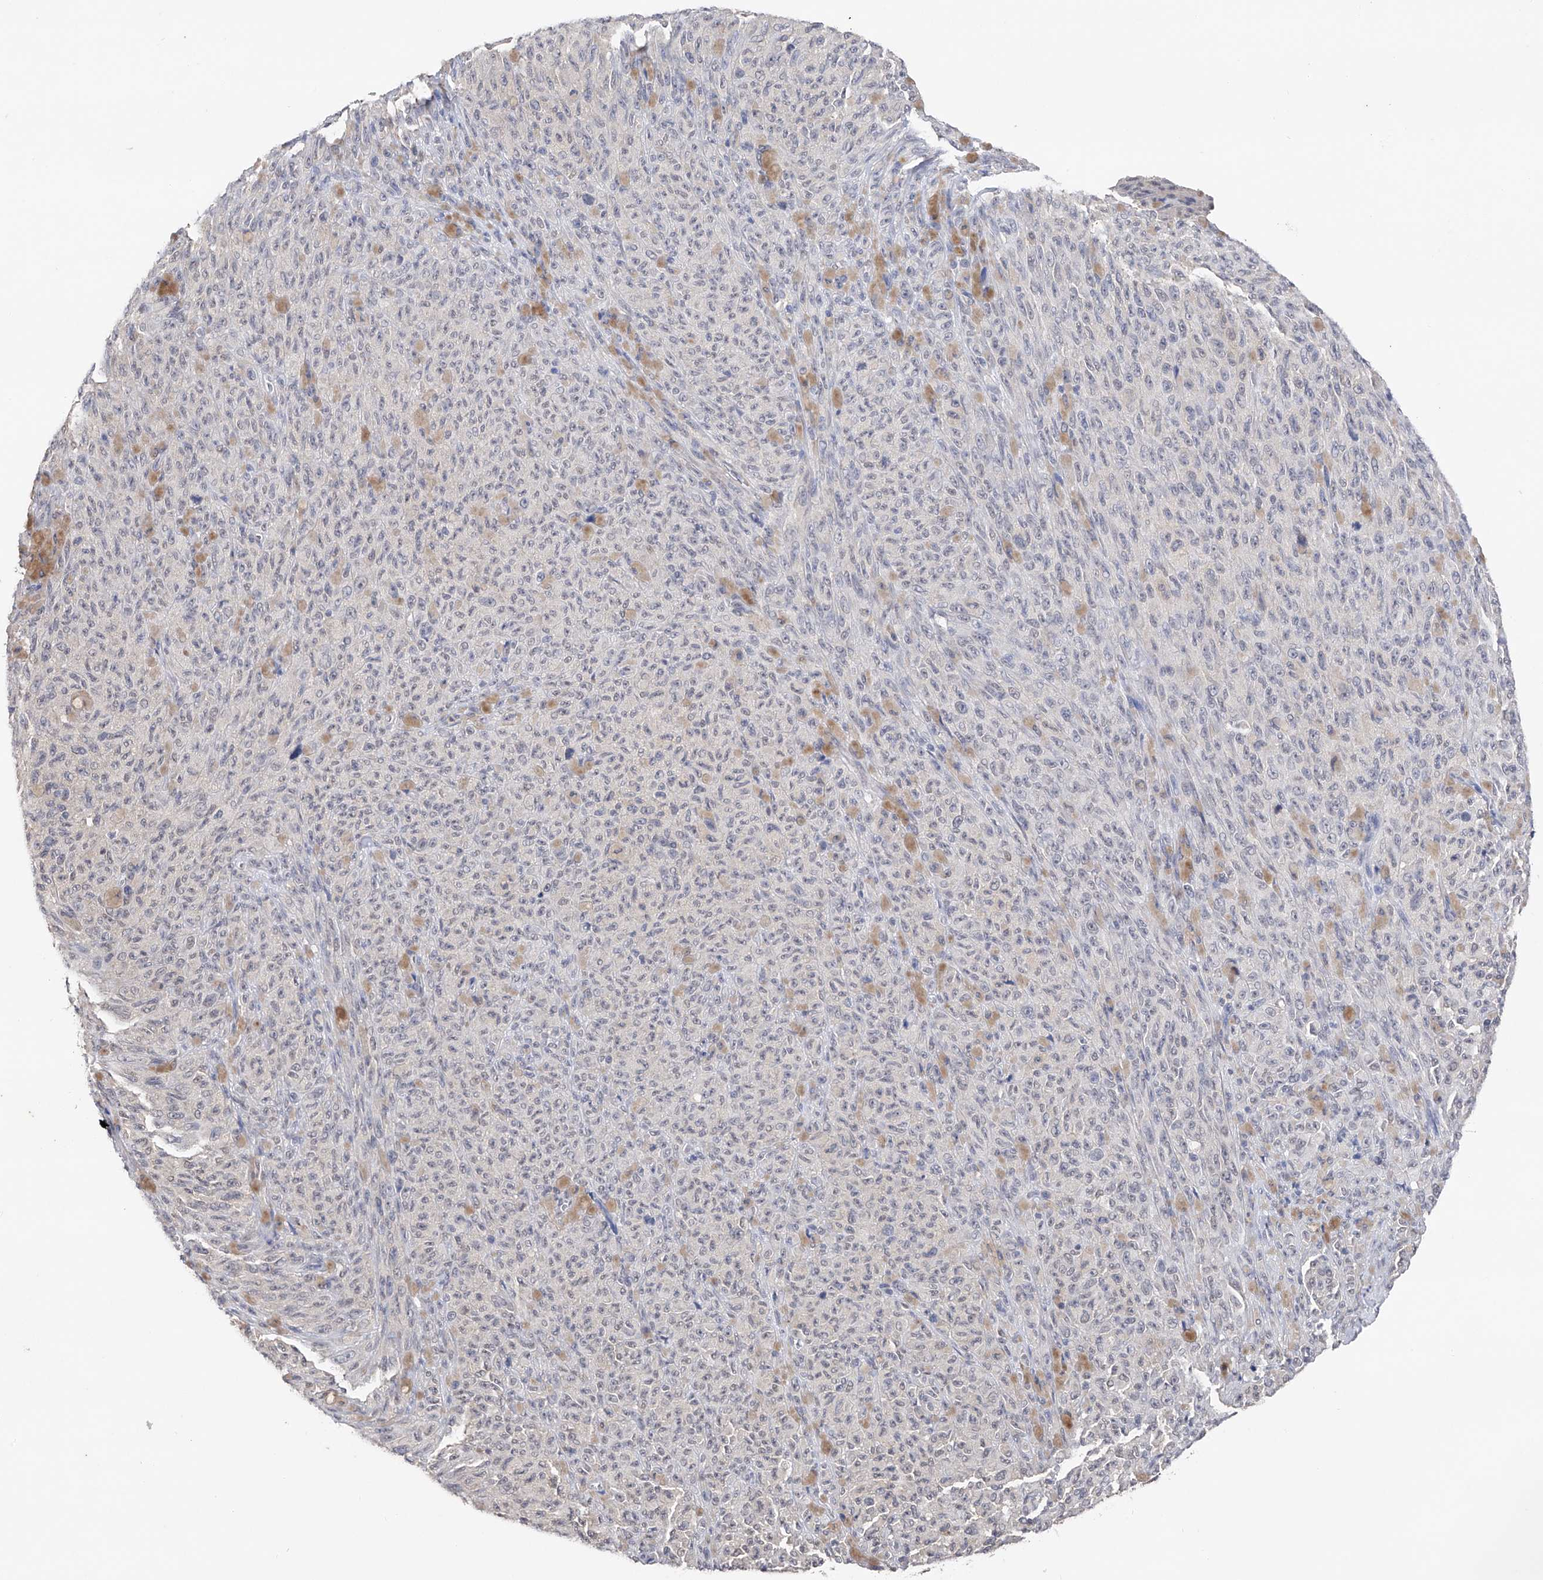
{"staining": {"intensity": "negative", "quantity": "none", "location": "none"}, "tissue": "melanoma", "cell_type": "Tumor cells", "image_type": "cancer", "snomed": [{"axis": "morphology", "description": "Malignant melanoma, NOS"}, {"axis": "topography", "description": "Skin"}], "caption": "The histopathology image demonstrates no staining of tumor cells in melanoma.", "gene": "DMAP1", "patient": {"sex": "female", "age": 82}}